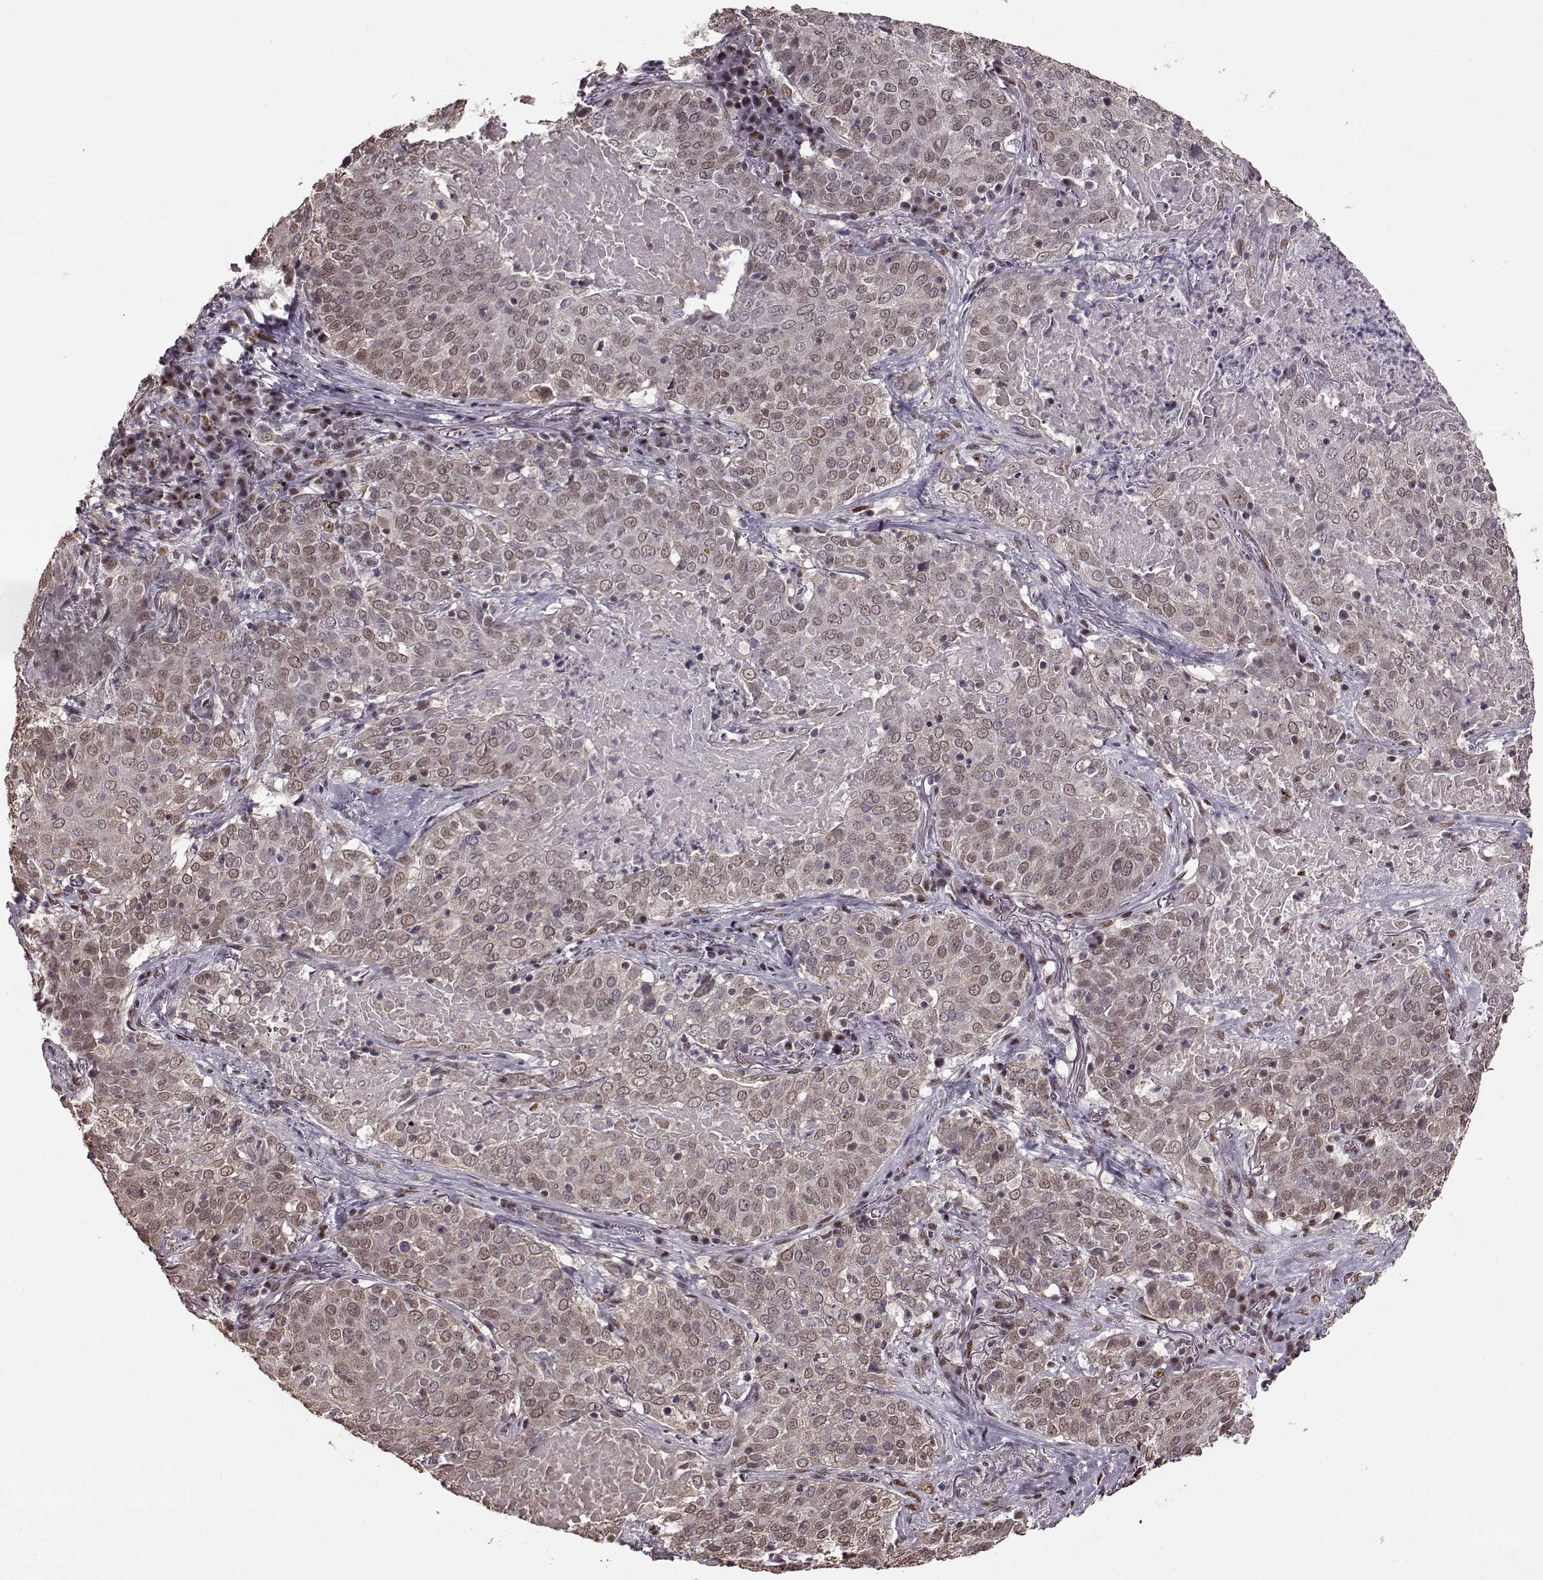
{"staining": {"intensity": "weak", "quantity": ">75%", "location": "cytoplasmic/membranous"}, "tissue": "lung cancer", "cell_type": "Tumor cells", "image_type": "cancer", "snomed": [{"axis": "morphology", "description": "Squamous cell carcinoma, NOS"}, {"axis": "topography", "description": "Lung"}], "caption": "A high-resolution histopathology image shows immunohistochemistry staining of lung cancer, which displays weak cytoplasmic/membranous positivity in approximately >75% of tumor cells.", "gene": "FTO", "patient": {"sex": "male", "age": 82}}